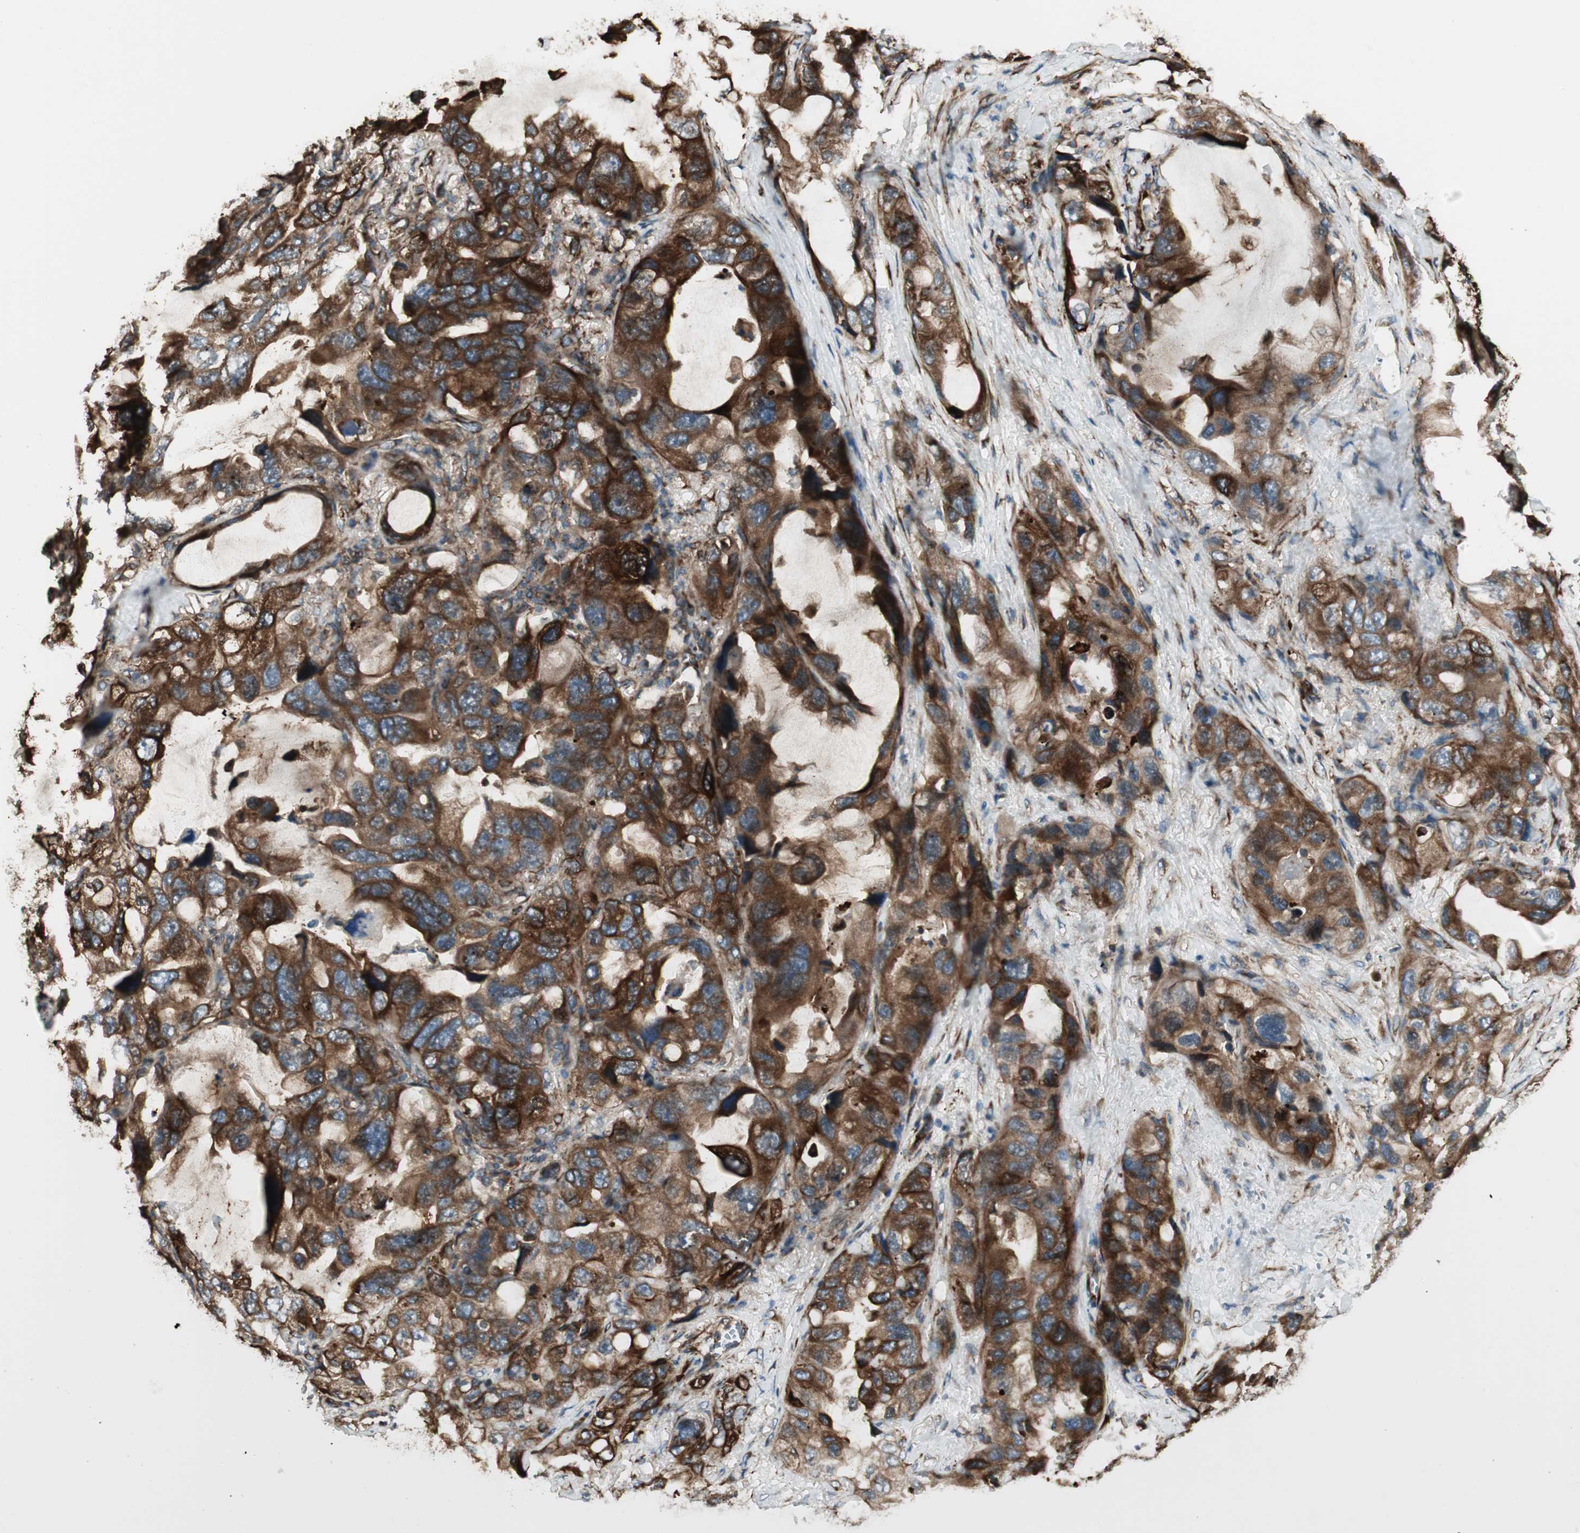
{"staining": {"intensity": "strong", "quantity": ">75%", "location": "cytoplasmic/membranous"}, "tissue": "lung cancer", "cell_type": "Tumor cells", "image_type": "cancer", "snomed": [{"axis": "morphology", "description": "Squamous cell carcinoma, NOS"}, {"axis": "topography", "description": "Lung"}], "caption": "Lung cancer (squamous cell carcinoma) stained with immunohistochemistry (IHC) displays strong cytoplasmic/membranous staining in approximately >75% of tumor cells.", "gene": "PRKG1", "patient": {"sex": "female", "age": 73}}